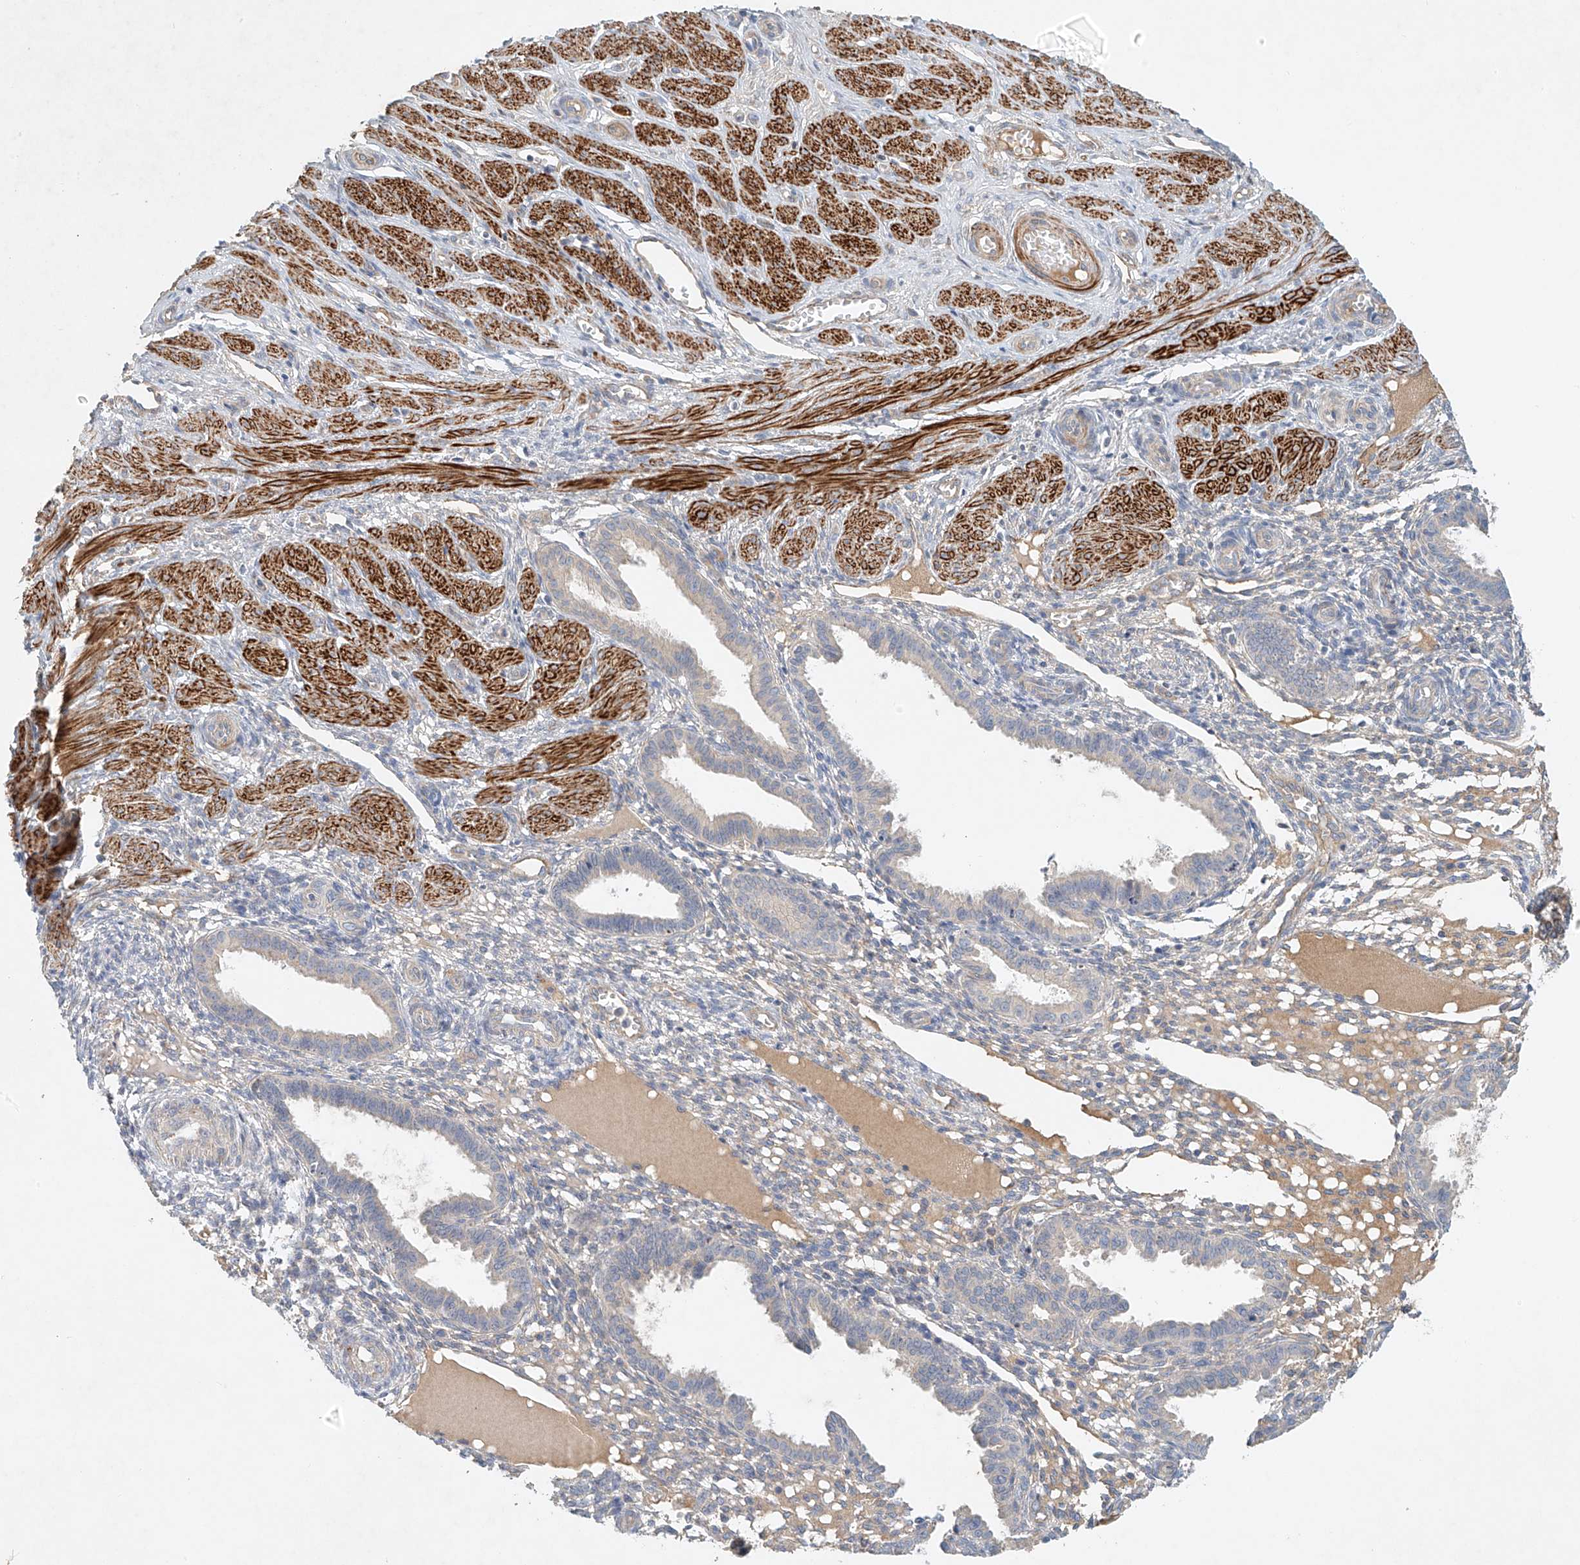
{"staining": {"intensity": "weak", "quantity": "<25%", "location": "cytoplasmic/membranous"}, "tissue": "endometrium", "cell_type": "Cells in endometrial stroma", "image_type": "normal", "snomed": [{"axis": "morphology", "description": "Normal tissue, NOS"}, {"axis": "topography", "description": "Endometrium"}], "caption": "Cells in endometrial stroma show no significant protein expression in benign endometrium. (DAB IHC visualized using brightfield microscopy, high magnification).", "gene": "ENSG00000266202", "patient": {"sex": "female", "age": 33}}